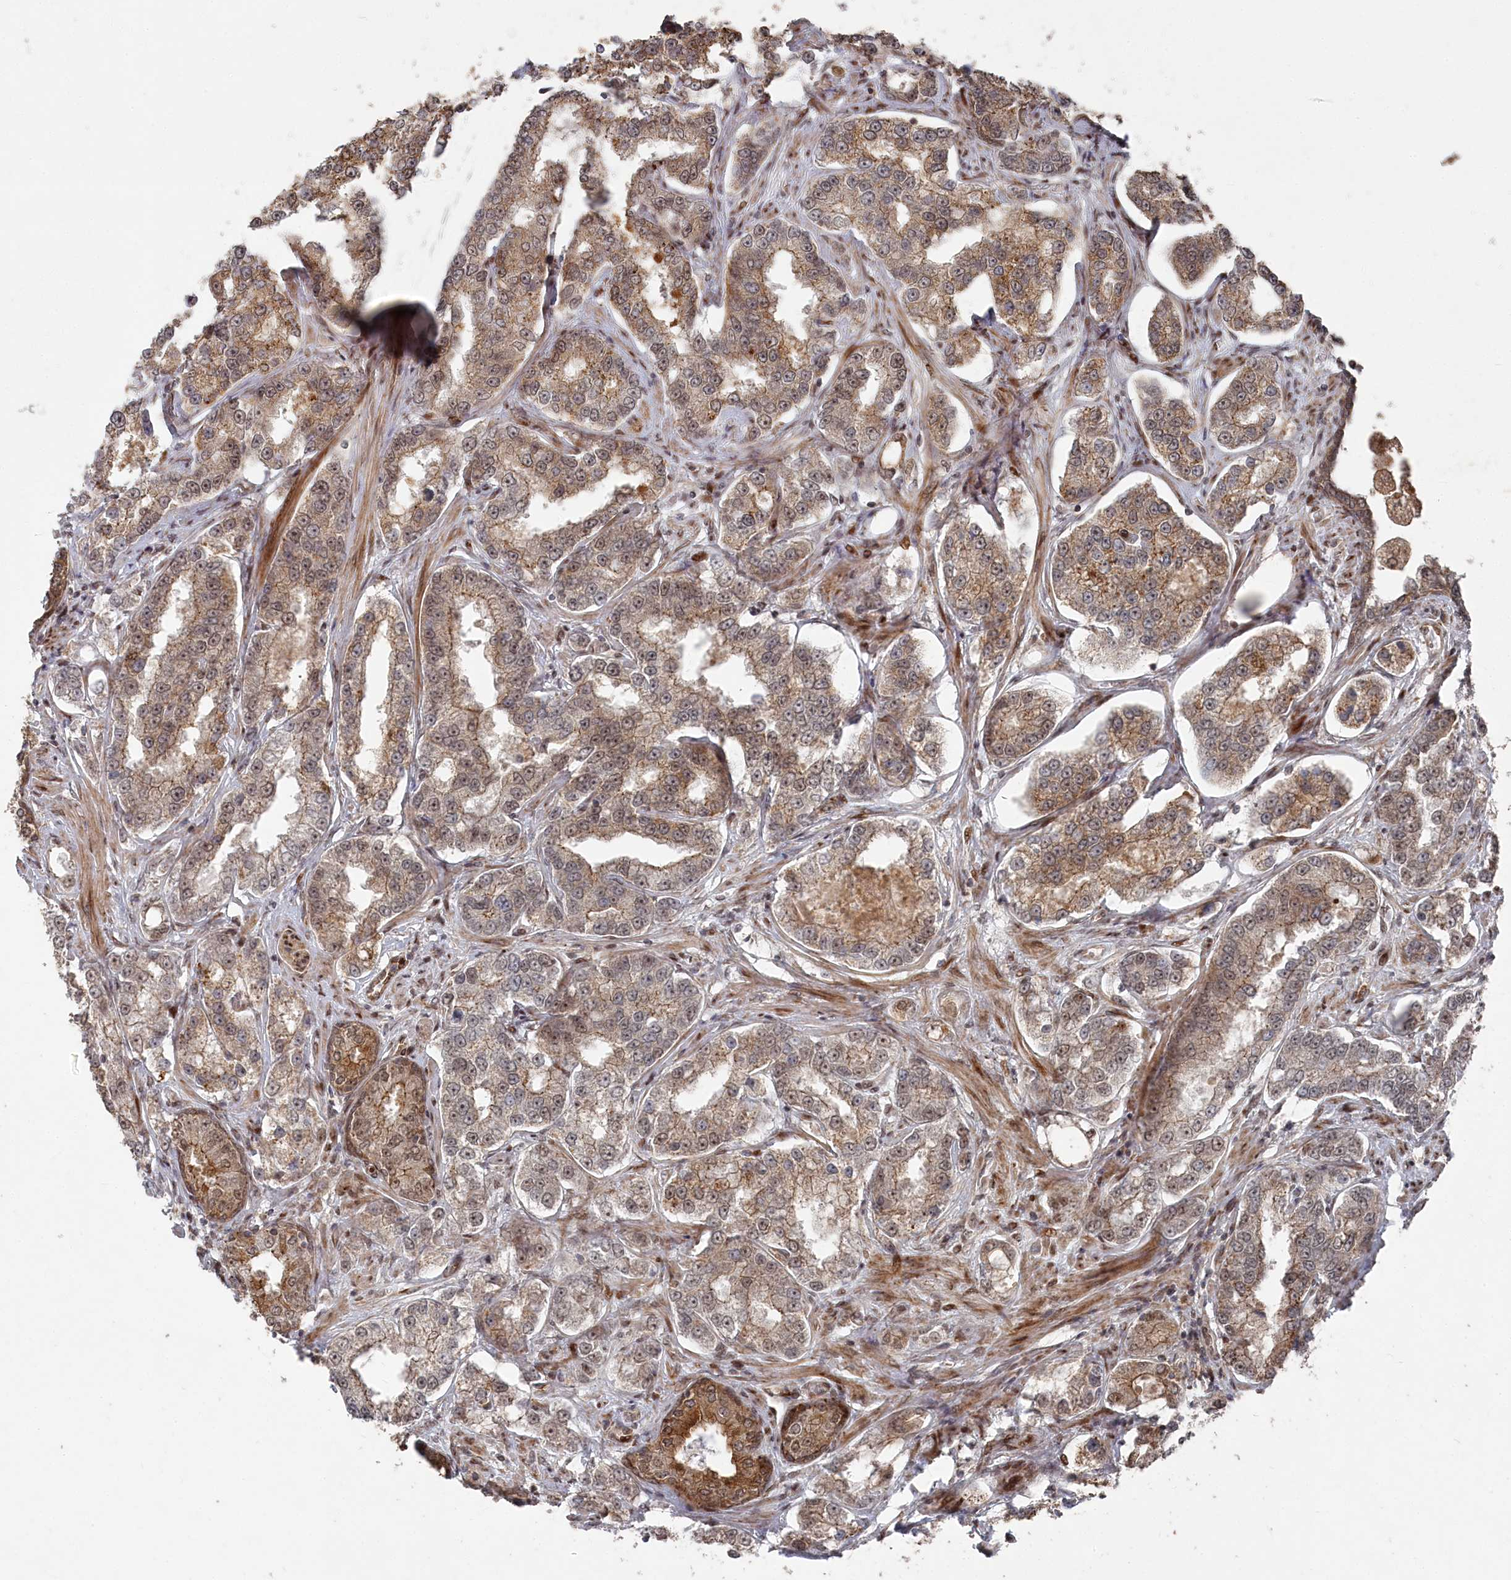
{"staining": {"intensity": "moderate", "quantity": ">75%", "location": "cytoplasmic/membranous,nuclear"}, "tissue": "prostate cancer", "cell_type": "Tumor cells", "image_type": "cancer", "snomed": [{"axis": "morphology", "description": "Normal tissue, NOS"}, {"axis": "morphology", "description": "Adenocarcinoma, High grade"}, {"axis": "topography", "description": "Prostate"}], "caption": "This micrograph shows prostate cancer stained with immunohistochemistry (IHC) to label a protein in brown. The cytoplasmic/membranous and nuclear of tumor cells show moderate positivity for the protein. Nuclei are counter-stained blue.", "gene": "POLR3A", "patient": {"sex": "male", "age": 83}}